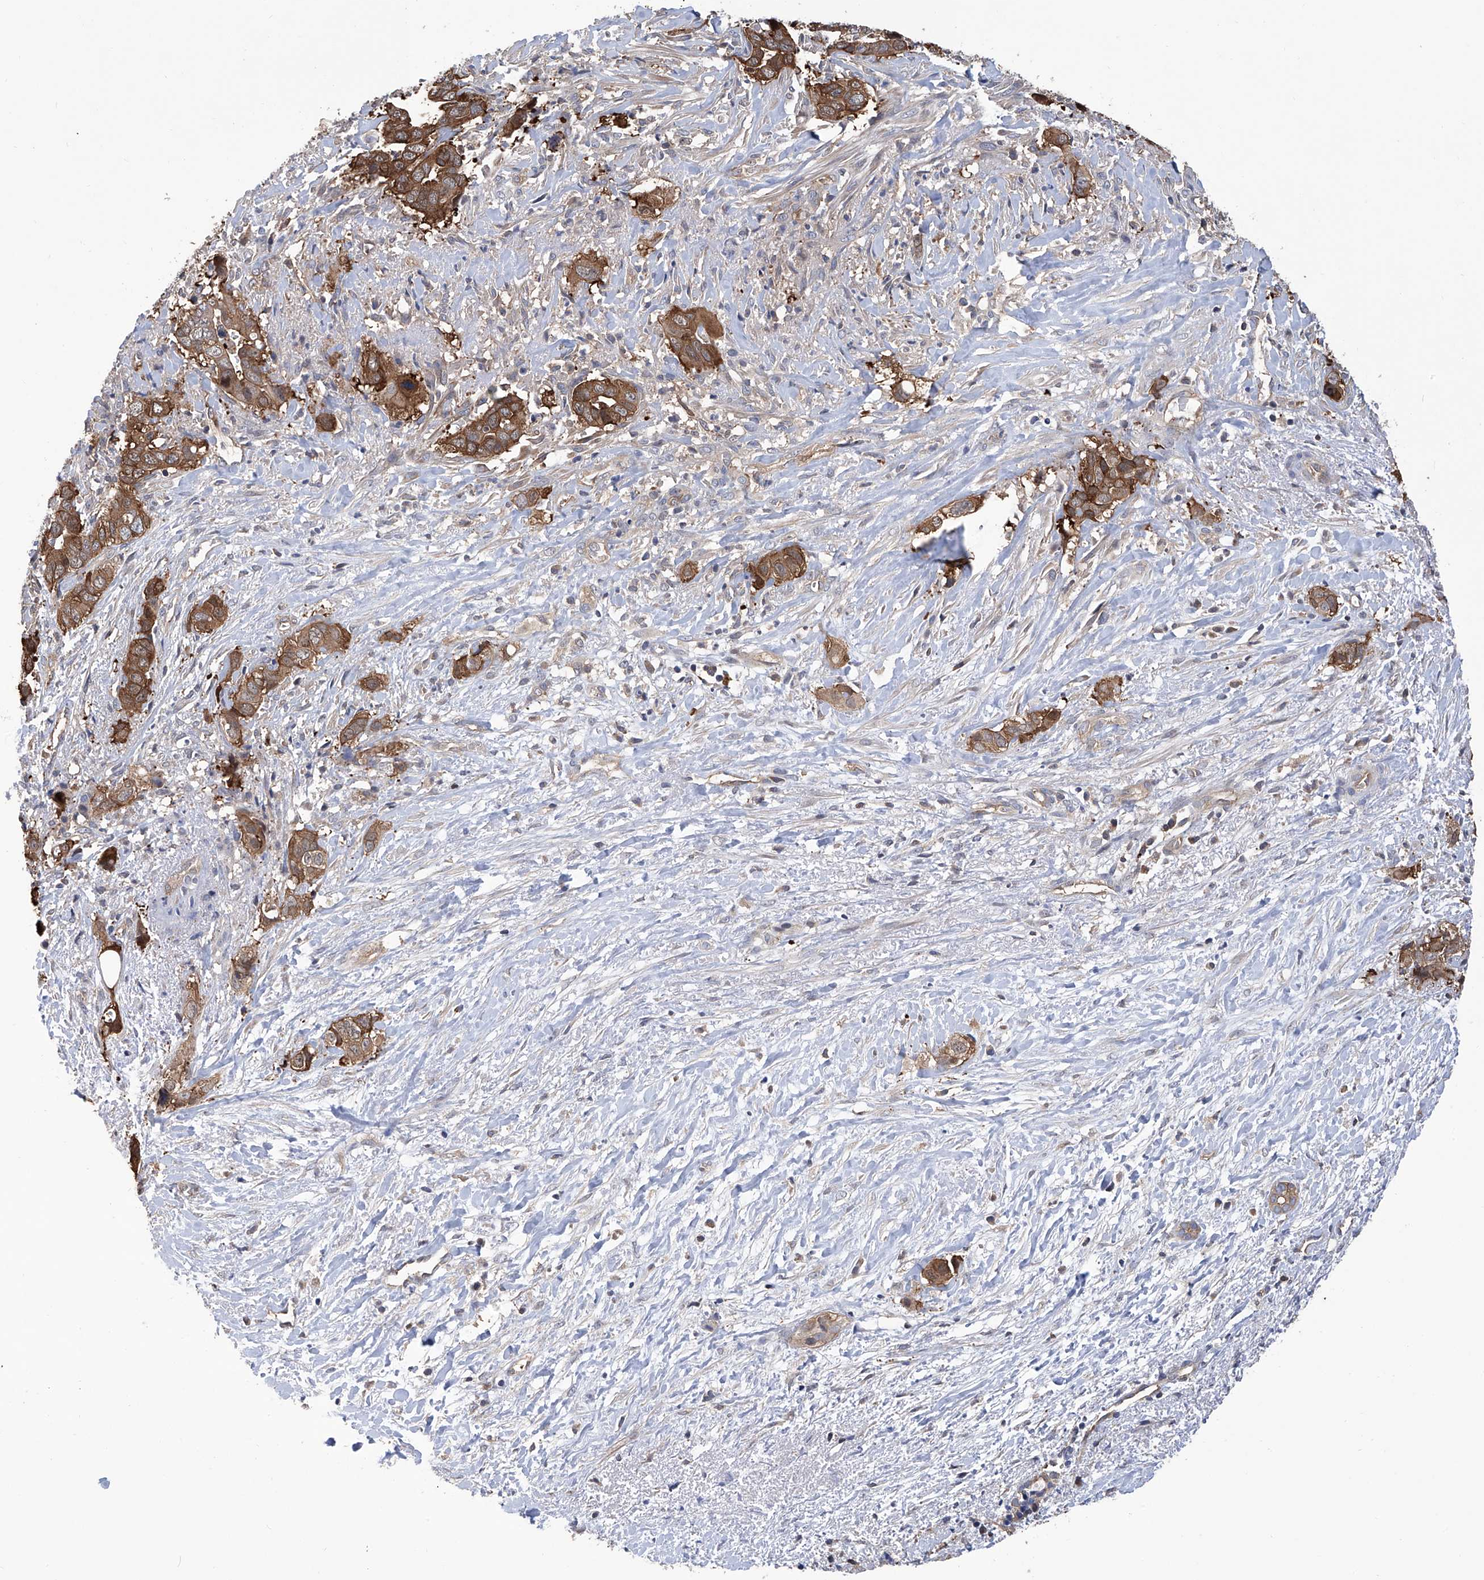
{"staining": {"intensity": "moderate", "quantity": ">75%", "location": "cytoplasmic/membranous"}, "tissue": "liver cancer", "cell_type": "Tumor cells", "image_type": "cancer", "snomed": [{"axis": "morphology", "description": "Cholangiocarcinoma"}, {"axis": "topography", "description": "Liver"}], "caption": "Immunohistochemistry (IHC) image of neoplastic tissue: human cholangiocarcinoma (liver) stained using immunohistochemistry reveals medium levels of moderate protein expression localized specifically in the cytoplasmic/membranous of tumor cells, appearing as a cytoplasmic/membranous brown color.", "gene": "NUDT17", "patient": {"sex": "female", "age": 79}}